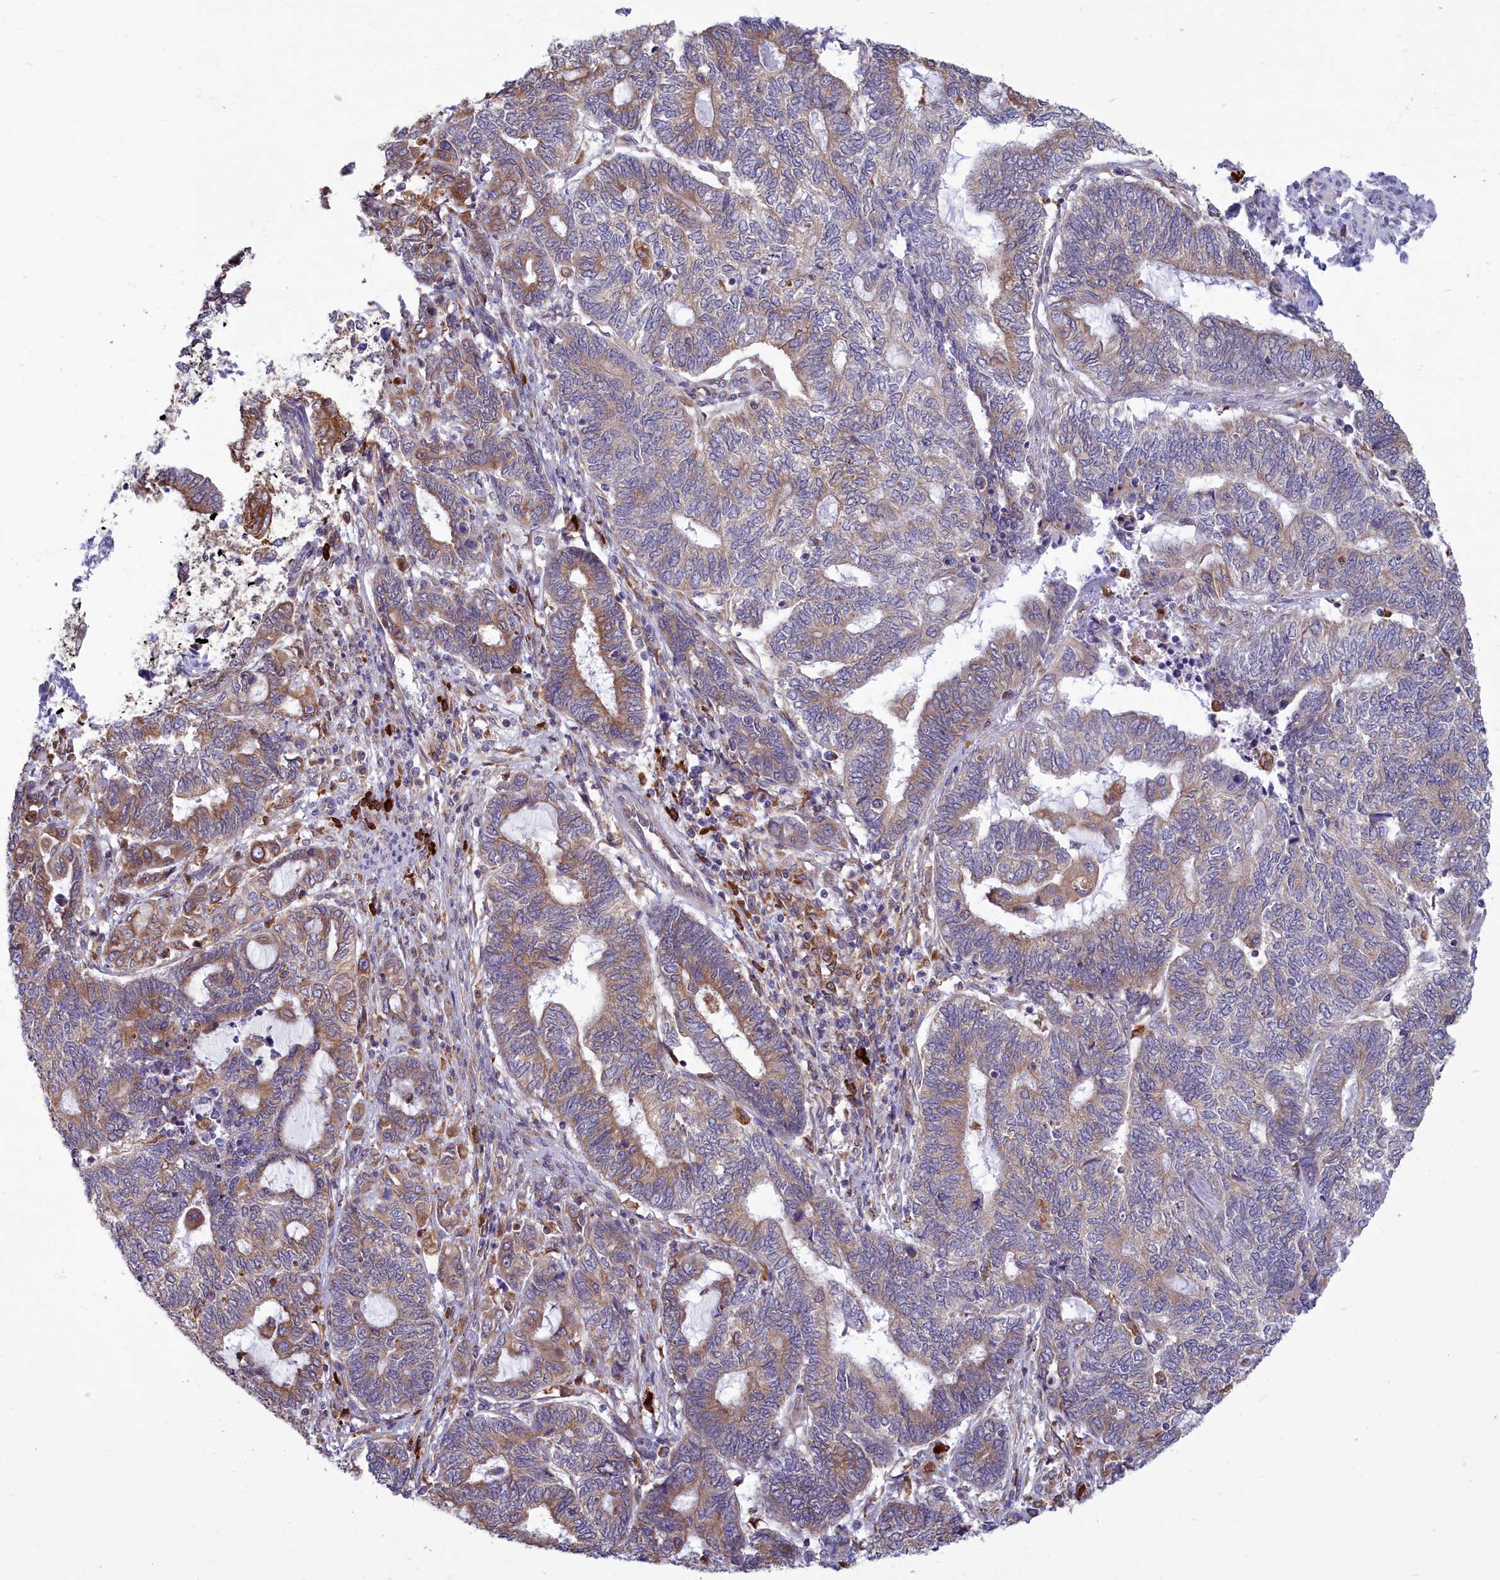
{"staining": {"intensity": "moderate", "quantity": "25%-75%", "location": "cytoplasmic/membranous"}, "tissue": "endometrial cancer", "cell_type": "Tumor cells", "image_type": "cancer", "snomed": [{"axis": "morphology", "description": "Adenocarcinoma, NOS"}, {"axis": "topography", "description": "Uterus"}, {"axis": "topography", "description": "Endometrium"}], "caption": "Endometrial cancer tissue reveals moderate cytoplasmic/membranous expression in about 25%-75% of tumor cells", "gene": "HM13", "patient": {"sex": "female", "age": 70}}